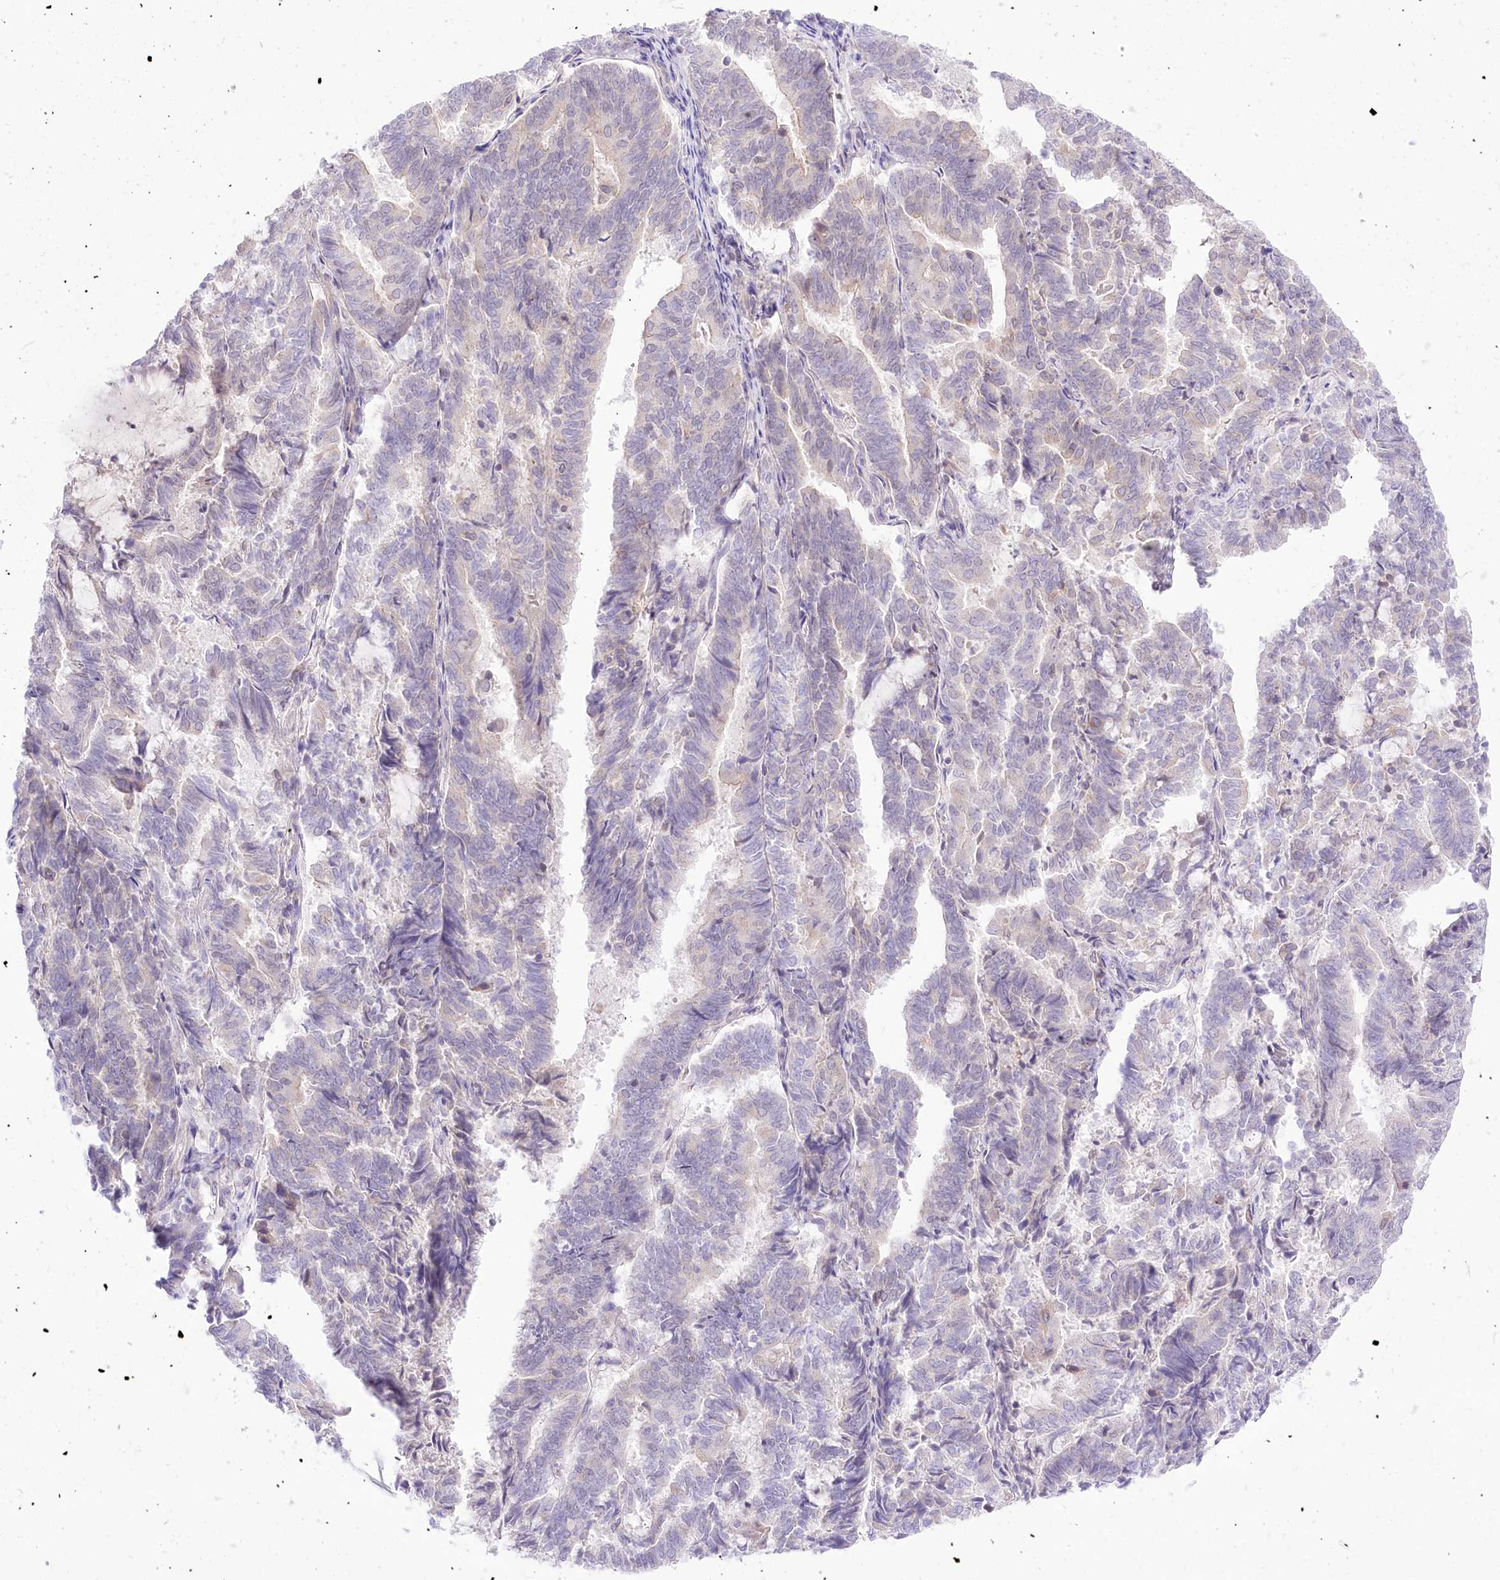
{"staining": {"intensity": "weak", "quantity": "<25%", "location": "cytoplasmic/membranous"}, "tissue": "endometrial cancer", "cell_type": "Tumor cells", "image_type": "cancer", "snomed": [{"axis": "morphology", "description": "Adenocarcinoma, NOS"}, {"axis": "topography", "description": "Endometrium"}], "caption": "An immunohistochemistry (IHC) micrograph of endometrial cancer (adenocarcinoma) is shown. There is no staining in tumor cells of endometrial cancer (adenocarcinoma). (Brightfield microscopy of DAB IHC at high magnification).", "gene": "HELT", "patient": {"sex": "female", "age": 80}}